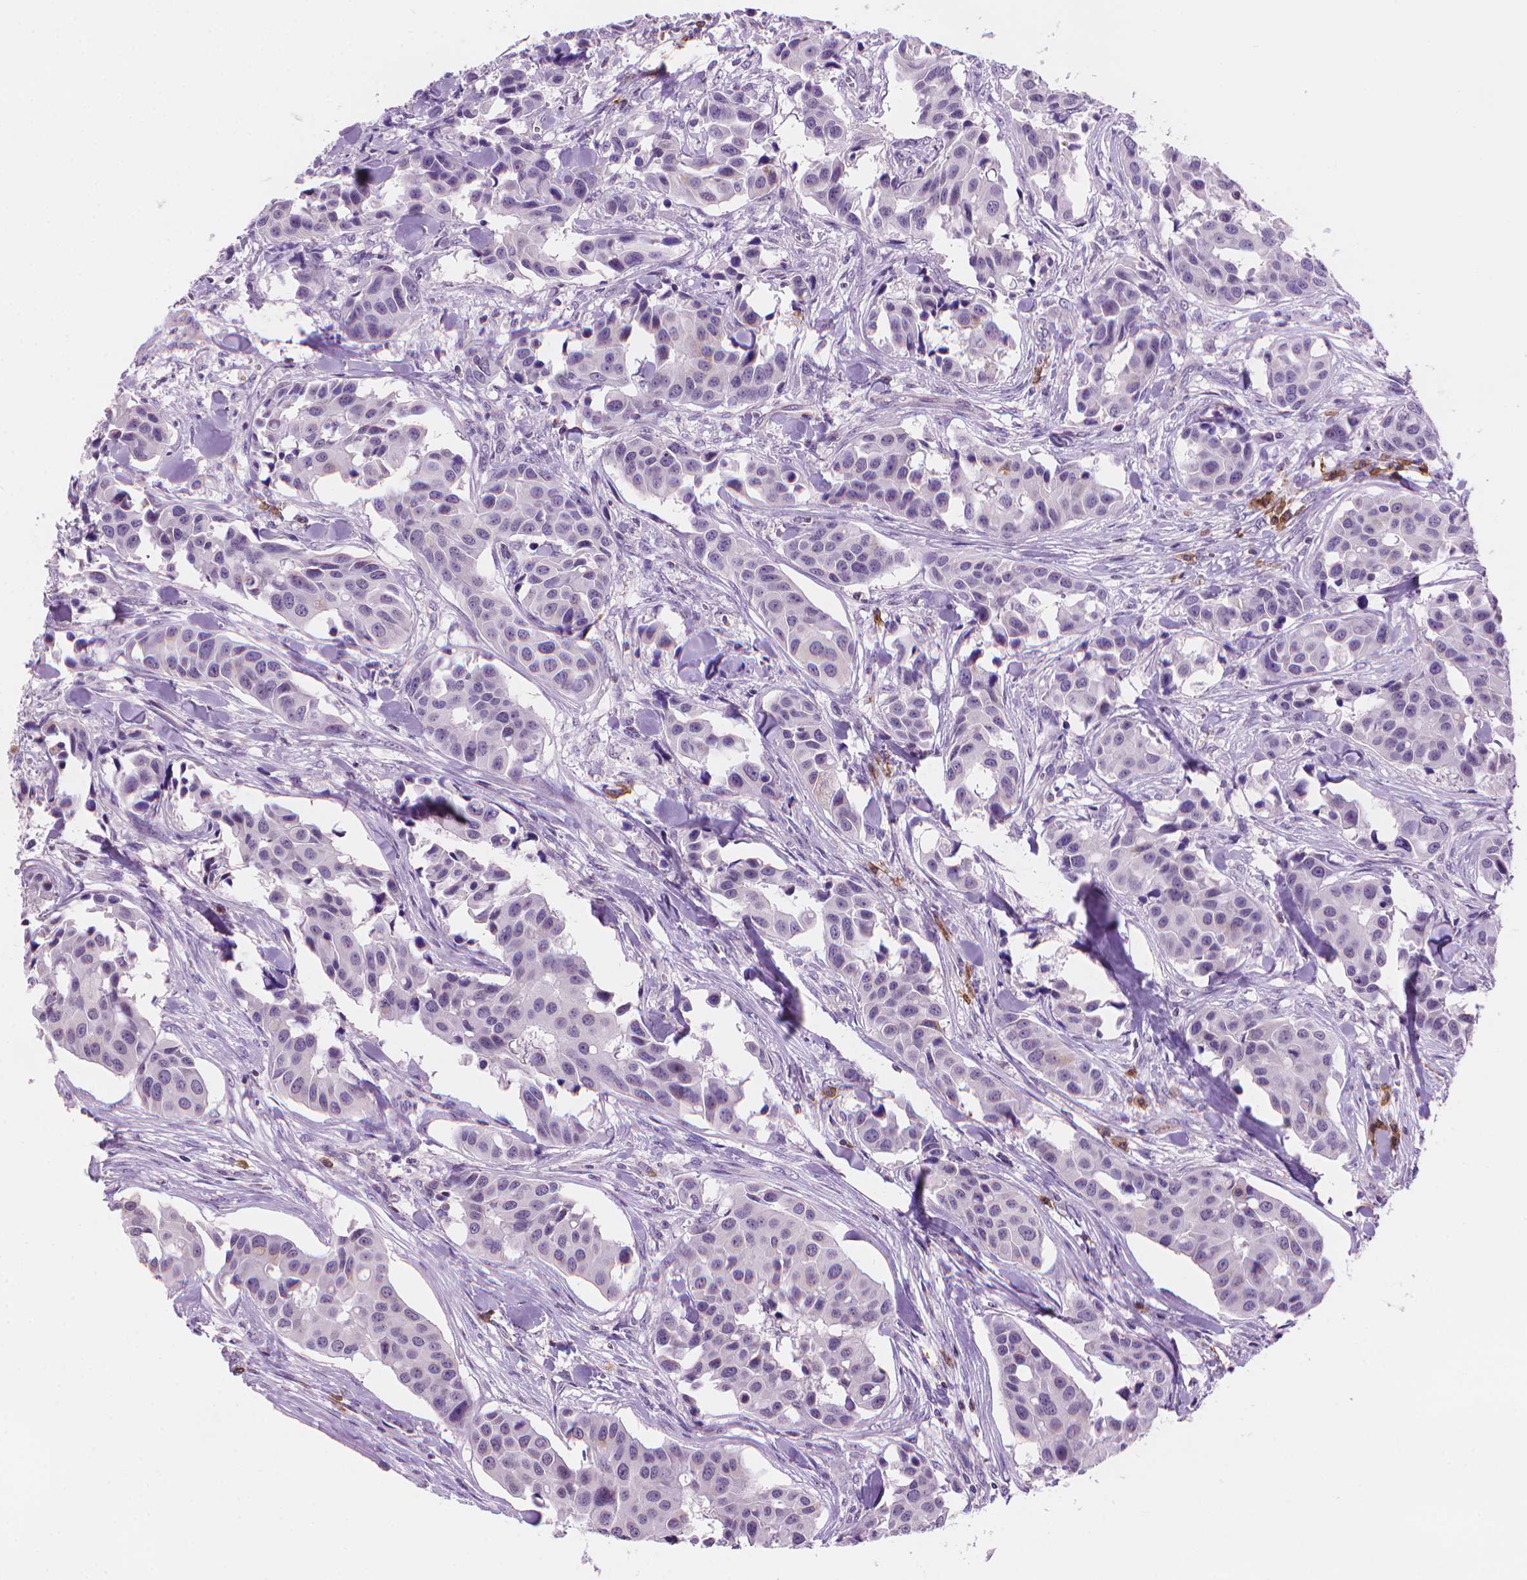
{"staining": {"intensity": "negative", "quantity": "none", "location": "none"}, "tissue": "head and neck cancer", "cell_type": "Tumor cells", "image_type": "cancer", "snomed": [{"axis": "morphology", "description": "Adenocarcinoma, NOS"}, {"axis": "topography", "description": "Head-Neck"}], "caption": "The image exhibits no significant expression in tumor cells of head and neck cancer.", "gene": "TMEM184A", "patient": {"sex": "male", "age": 76}}